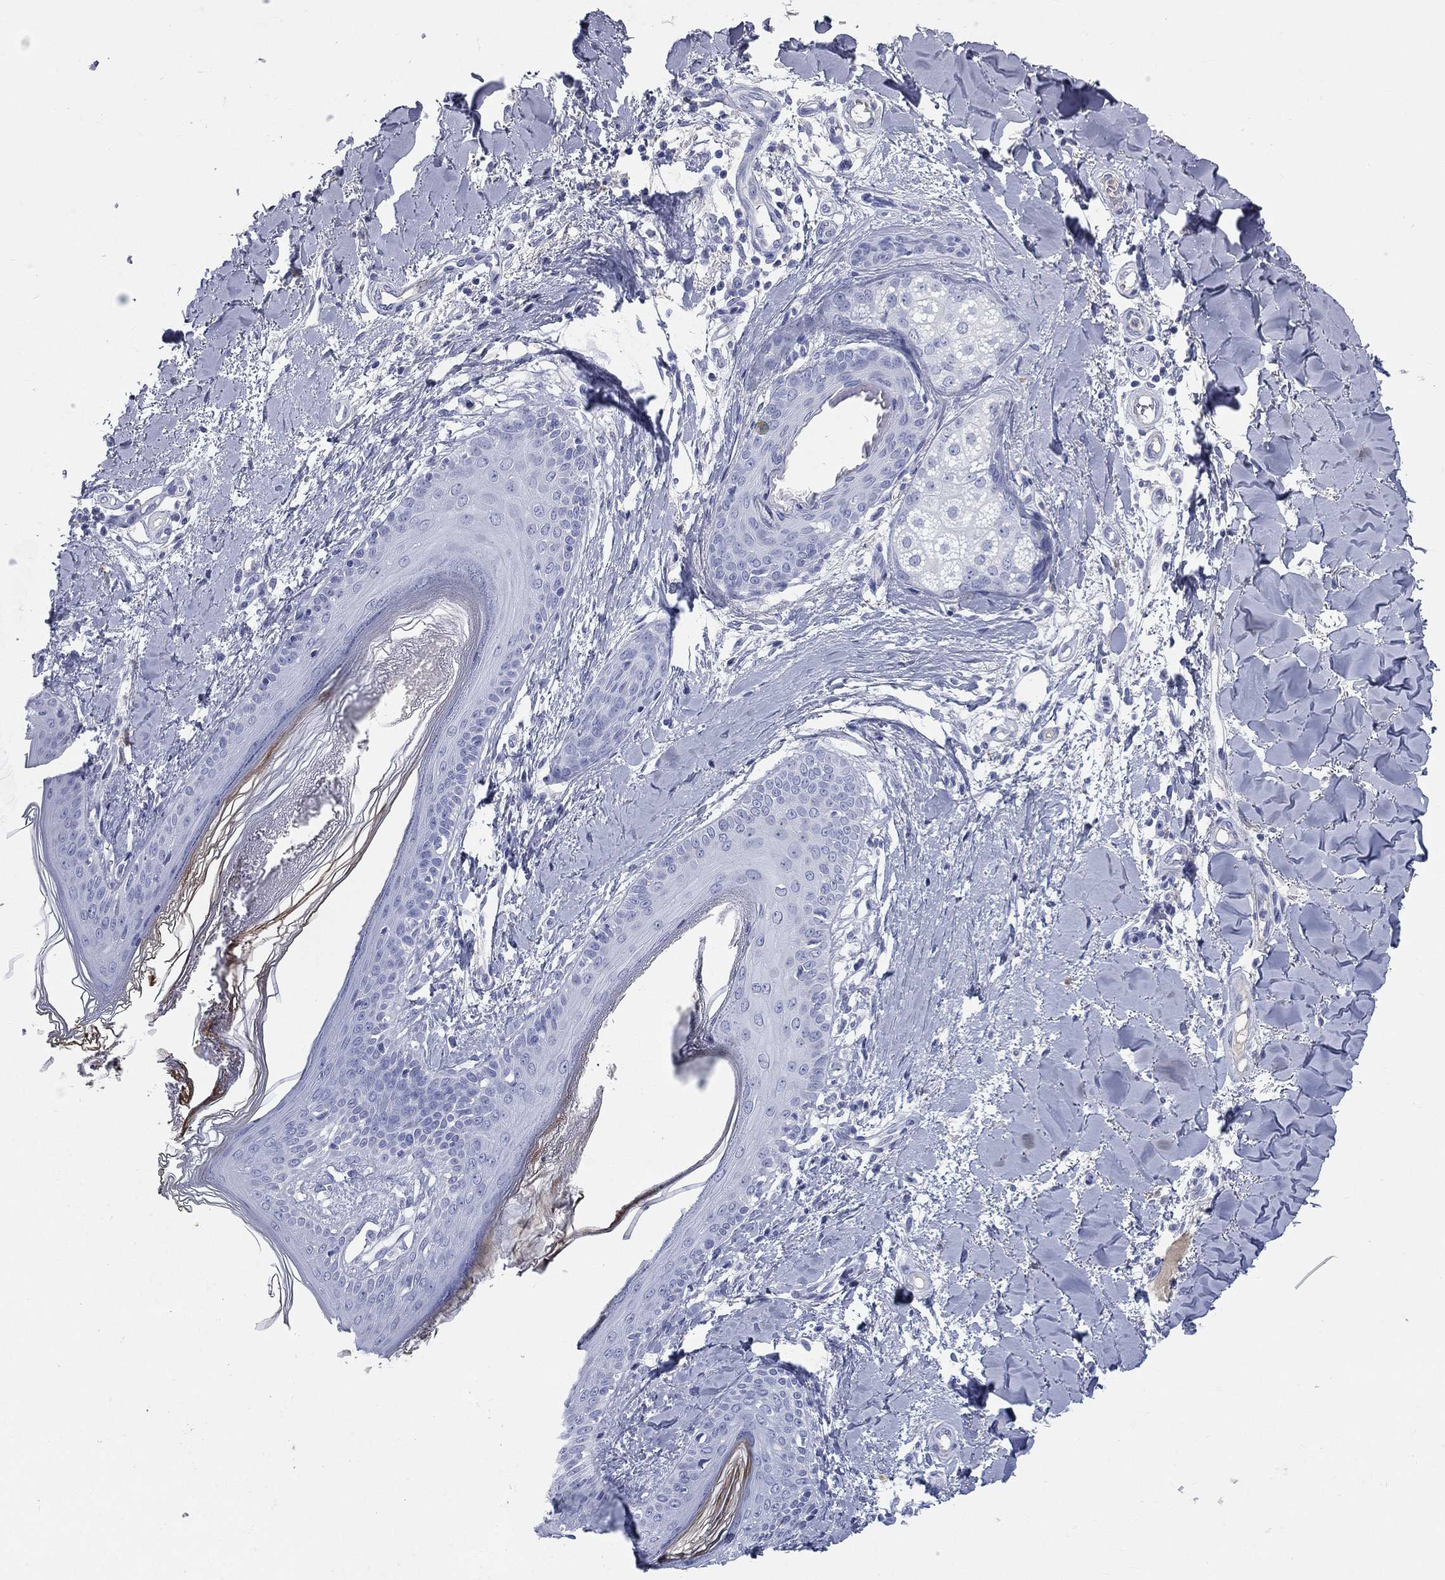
{"staining": {"intensity": "negative", "quantity": "none", "location": "none"}, "tissue": "skin", "cell_type": "Fibroblasts", "image_type": "normal", "snomed": [{"axis": "morphology", "description": "Normal tissue, NOS"}, {"axis": "morphology", "description": "Malignant melanoma, NOS"}, {"axis": "topography", "description": "Skin"}], "caption": "Photomicrograph shows no significant protein staining in fibroblasts of benign skin. (IHC, brightfield microscopy, high magnification).", "gene": "HP", "patient": {"sex": "female", "age": 34}}